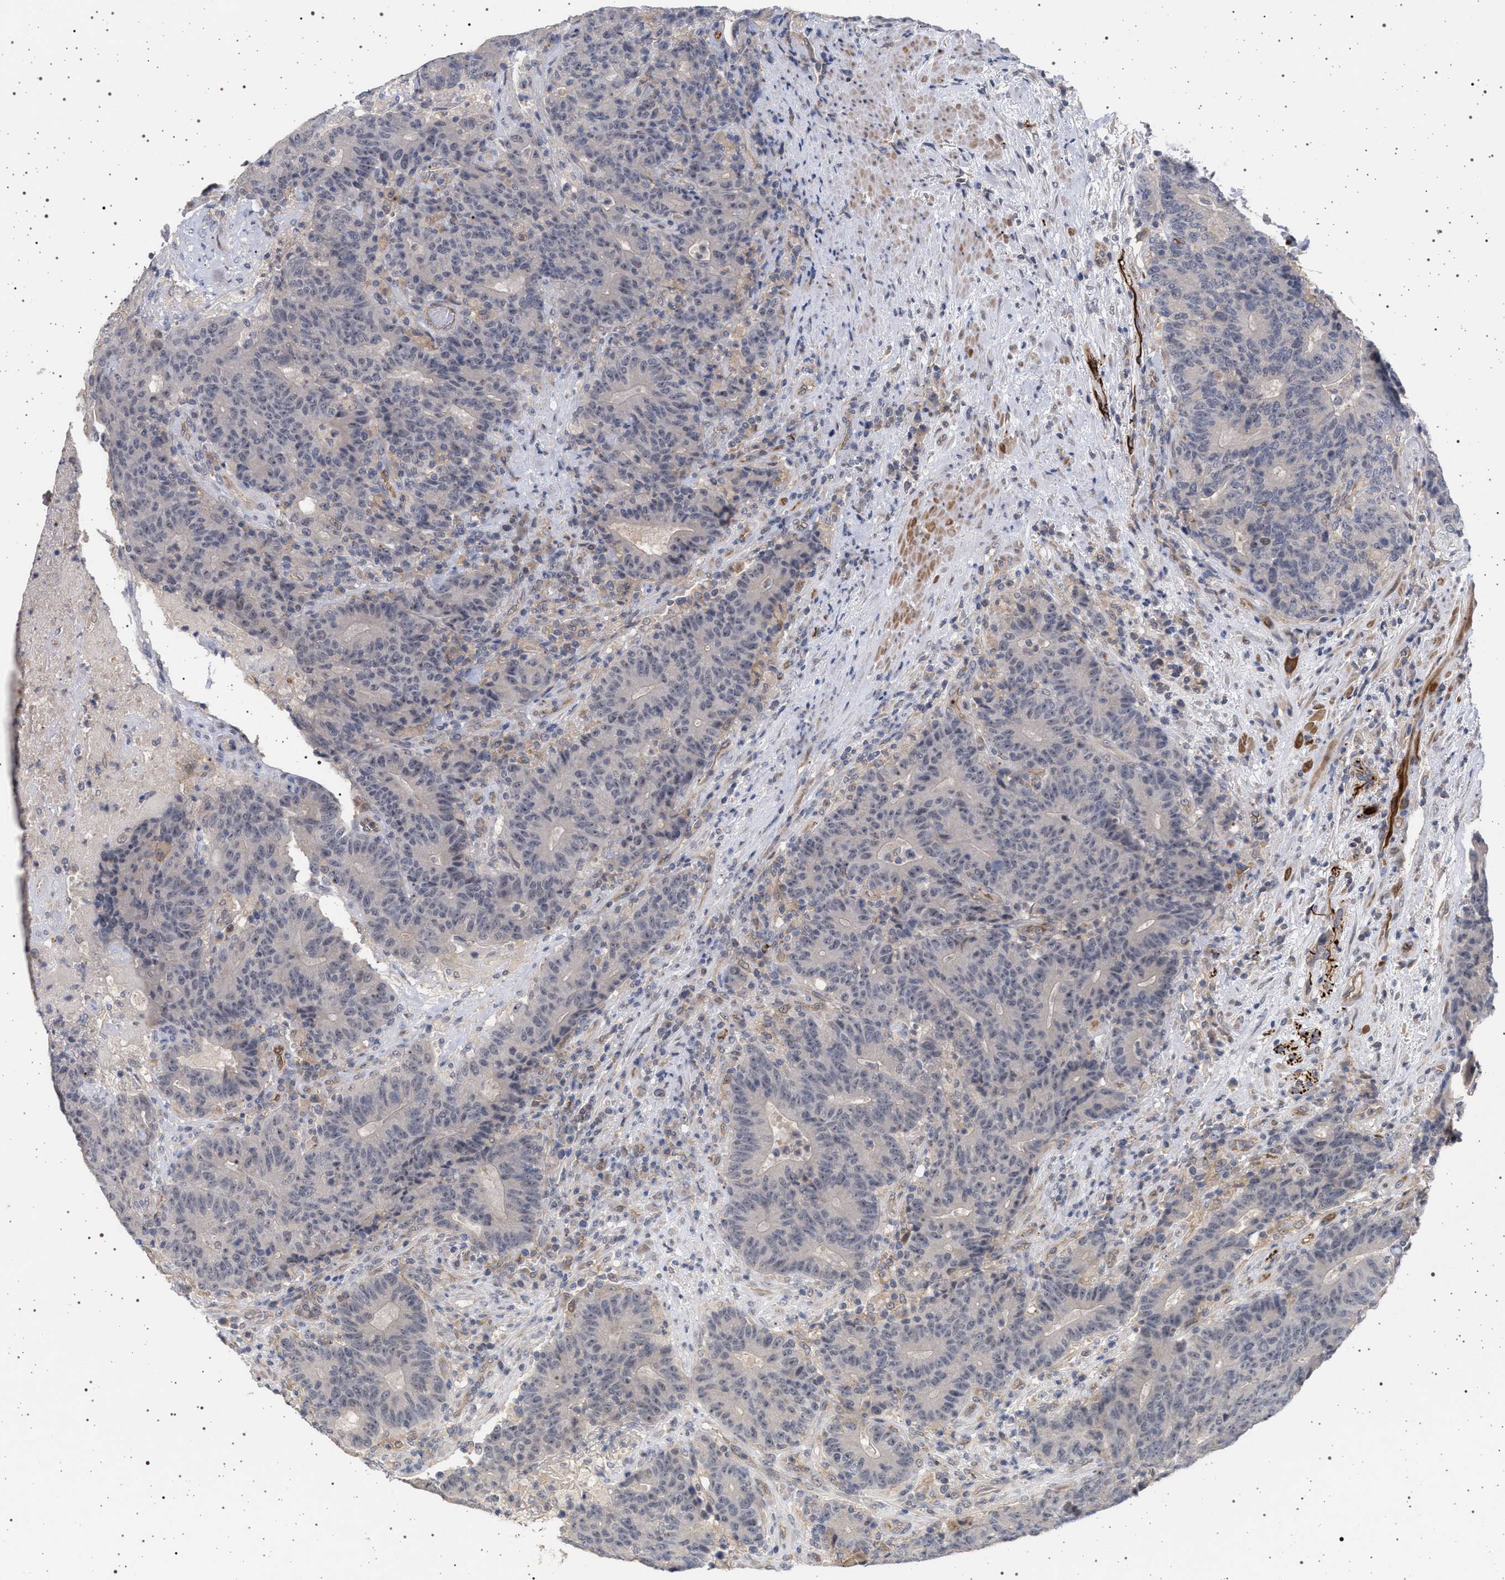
{"staining": {"intensity": "negative", "quantity": "none", "location": "none"}, "tissue": "colorectal cancer", "cell_type": "Tumor cells", "image_type": "cancer", "snomed": [{"axis": "morphology", "description": "Normal tissue, NOS"}, {"axis": "morphology", "description": "Adenocarcinoma, NOS"}, {"axis": "topography", "description": "Colon"}], "caption": "A histopathology image of human adenocarcinoma (colorectal) is negative for staining in tumor cells.", "gene": "RBM48", "patient": {"sex": "female", "age": 75}}